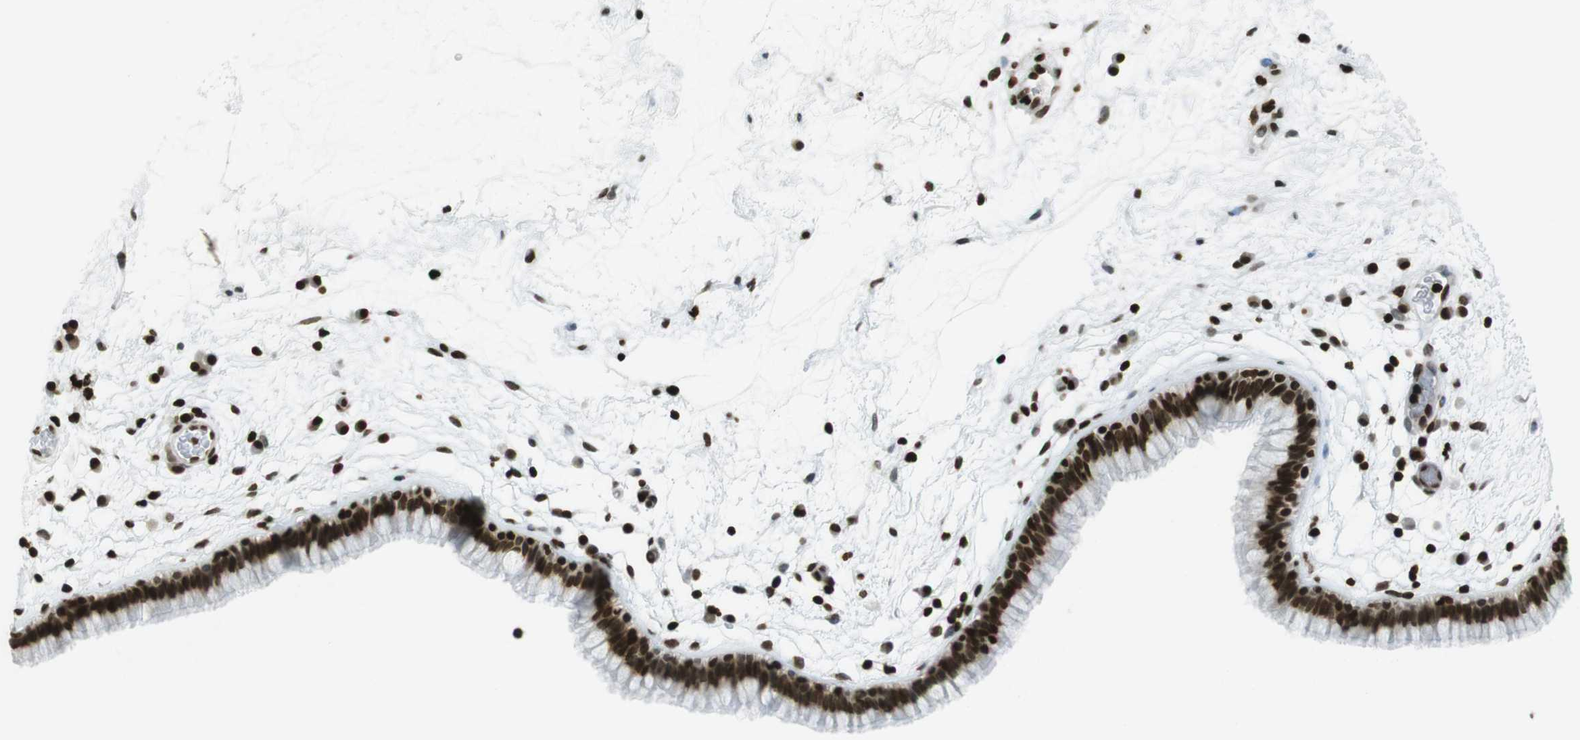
{"staining": {"intensity": "strong", "quantity": ">75%", "location": "nuclear"}, "tissue": "nasopharynx", "cell_type": "Respiratory epithelial cells", "image_type": "normal", "snomed": [{"axis": "morphology", "description": "Normal tissue, NOS"}, {"axis": "morphology", "description": "Inflammation, NOS"}, {"axis": "topography", "description": "Nasopharynx"}], "caption": "High-power microscopy captured an immunohistochemistry photomicrograph of normal nasopharynx, revealing strong nuclear expression in about >75% of respiratory epithelial cells. (DAB = brown stain, brightfield microscopy at high magnification).", "gene": "H2AC8", "patient": {"sex": "male", "age": 48}}